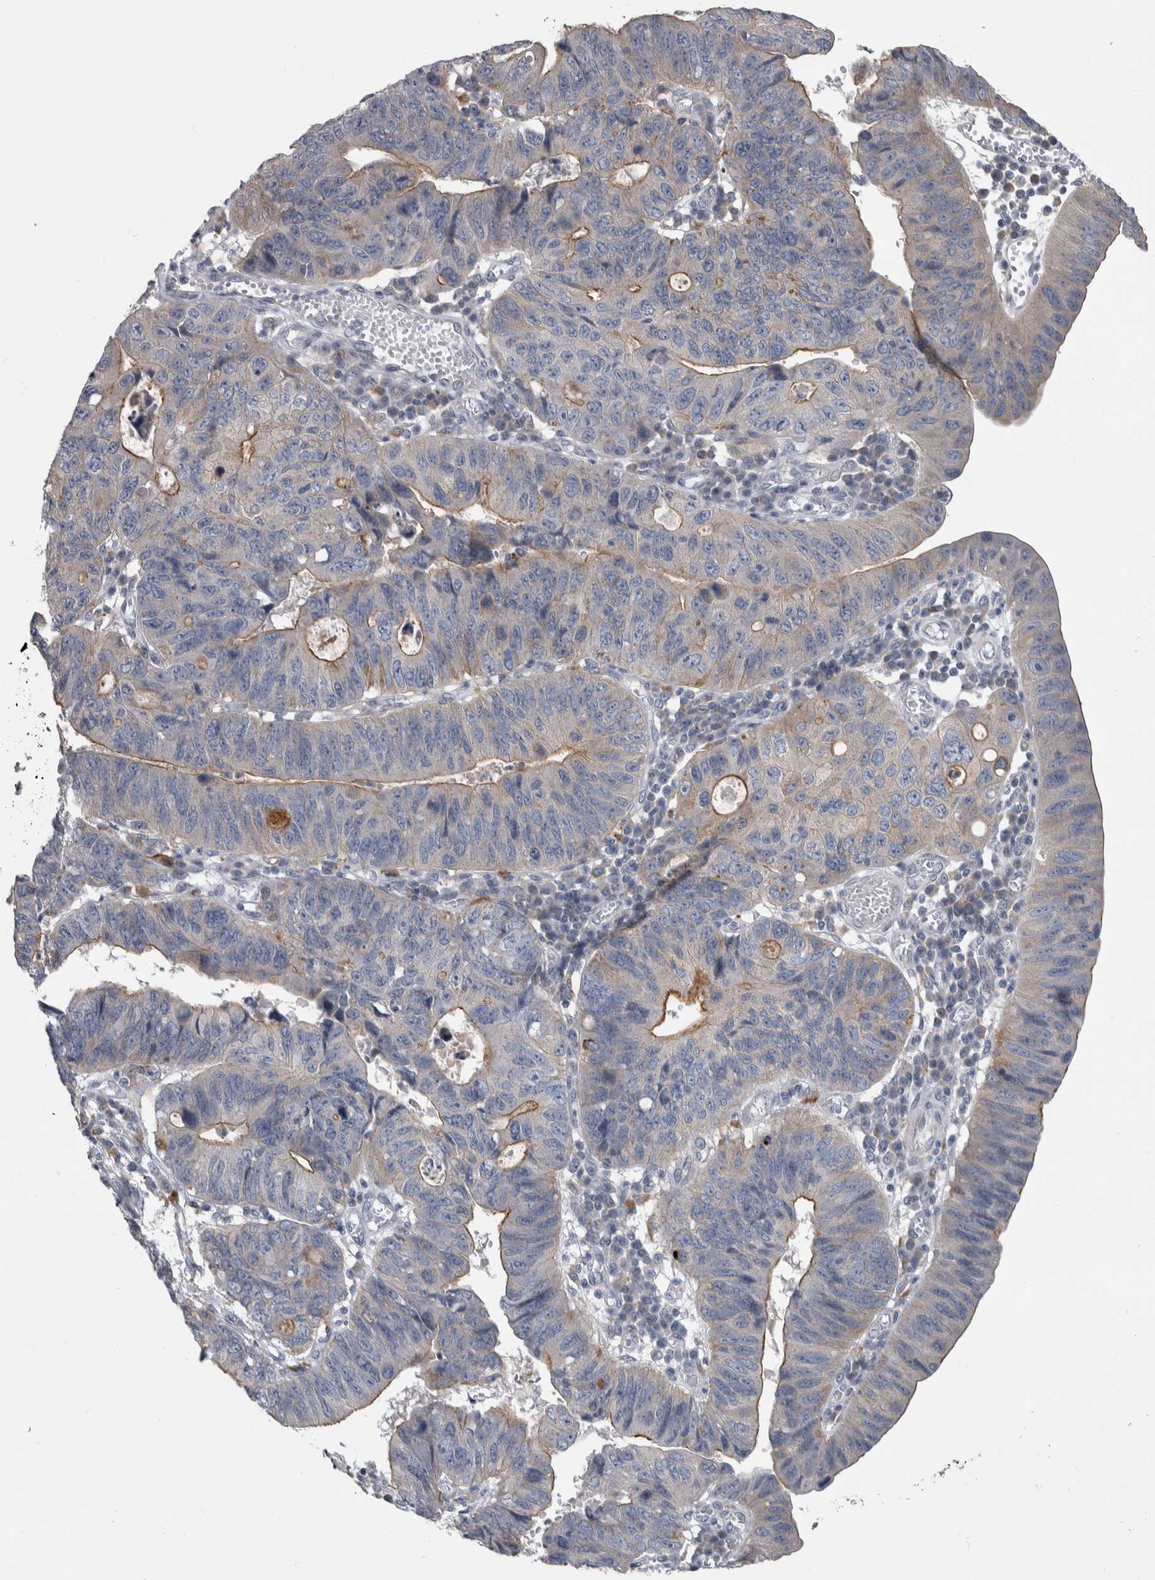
{"staining": {"intensity": "moderate", "quantity": "25%-75%", "location": "cytoplasmic/membranous"}, "tissue": "stomach cancer", "cell_type": "Tumor cells", "image_type": "cancer", "snomed": [{"axis": "morphology", "description": "Adenocarcinoma, NOS"}, {"axis": "topography", "description": "Stomach"}], "caption": "IHC image of stomach cancer stained for a protein (brown), which demonstrates medium levels of moderate cytoplasmic/membranous expression in approximately 25%-75% of tumor cells.", "gene": "FAM83G", "patient": {"sex": "male", "age": 59}}